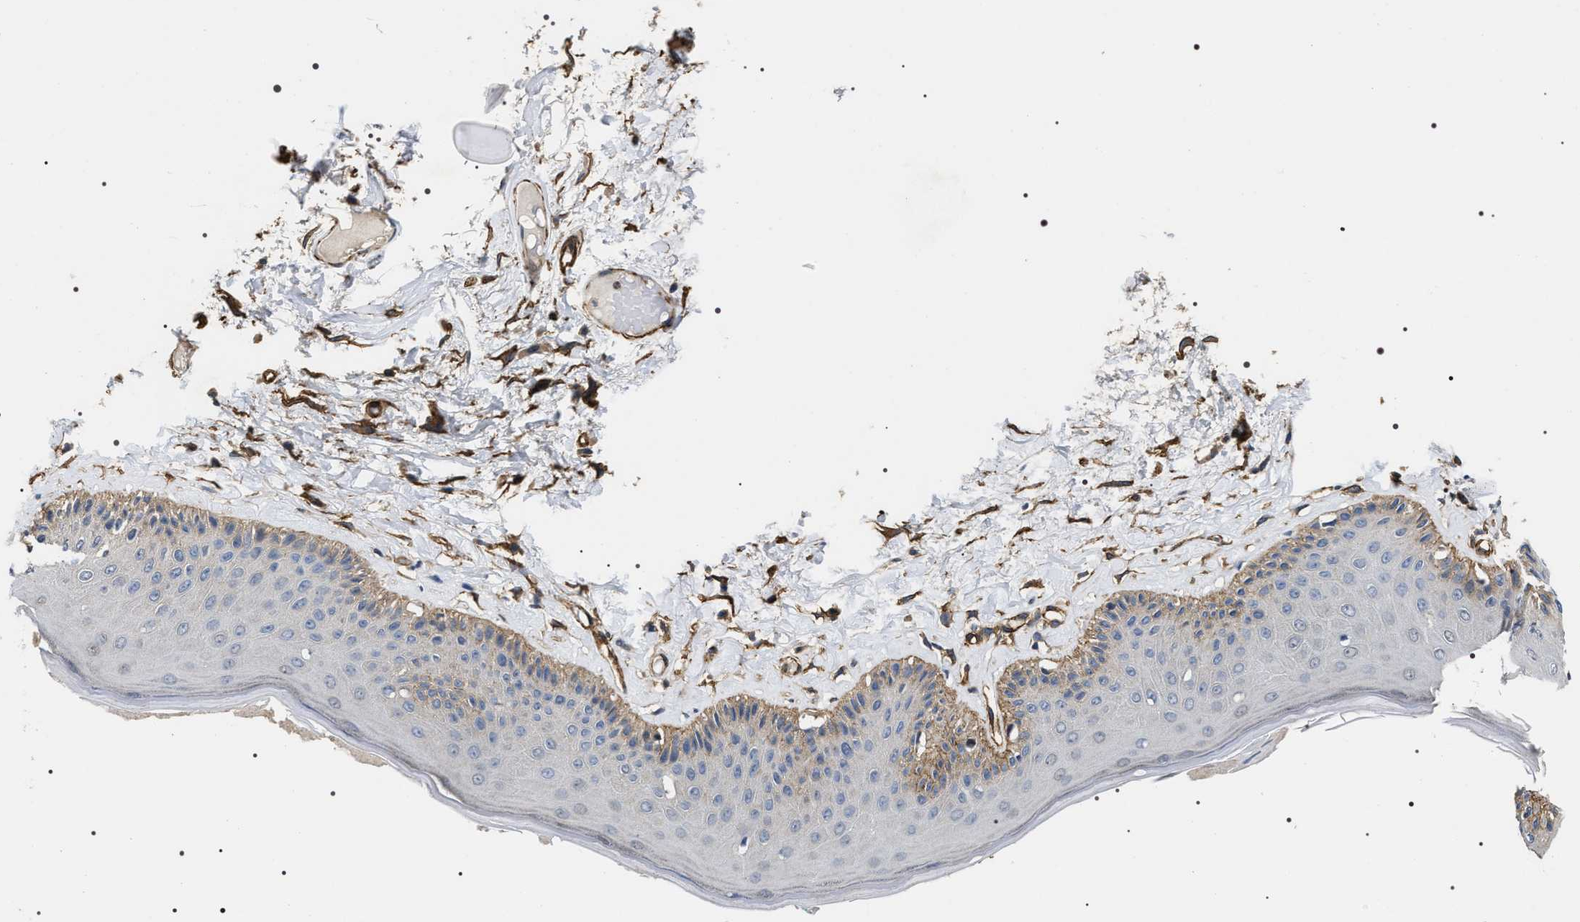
{"staining": {"intensity": "weak", "quantity": "<25%", "location": "cytoplasmic/membranous"}, "tissue": "skin", "cell_type": "Epidermal cells", "image_type": "normal", "snomed": [{"axis": "morphology", "description": "Normal tissue, NOS"}, {"axis": "topography", "description": "Vulva"}], "caption": "IHC of benign skin displays no positivity in epidermal cells. (DAB IHC visualized using brightfield microscopy, high magnification).", "gene": "ZC3HAV1L", "patient": {"sex": "female", "age": 73}}